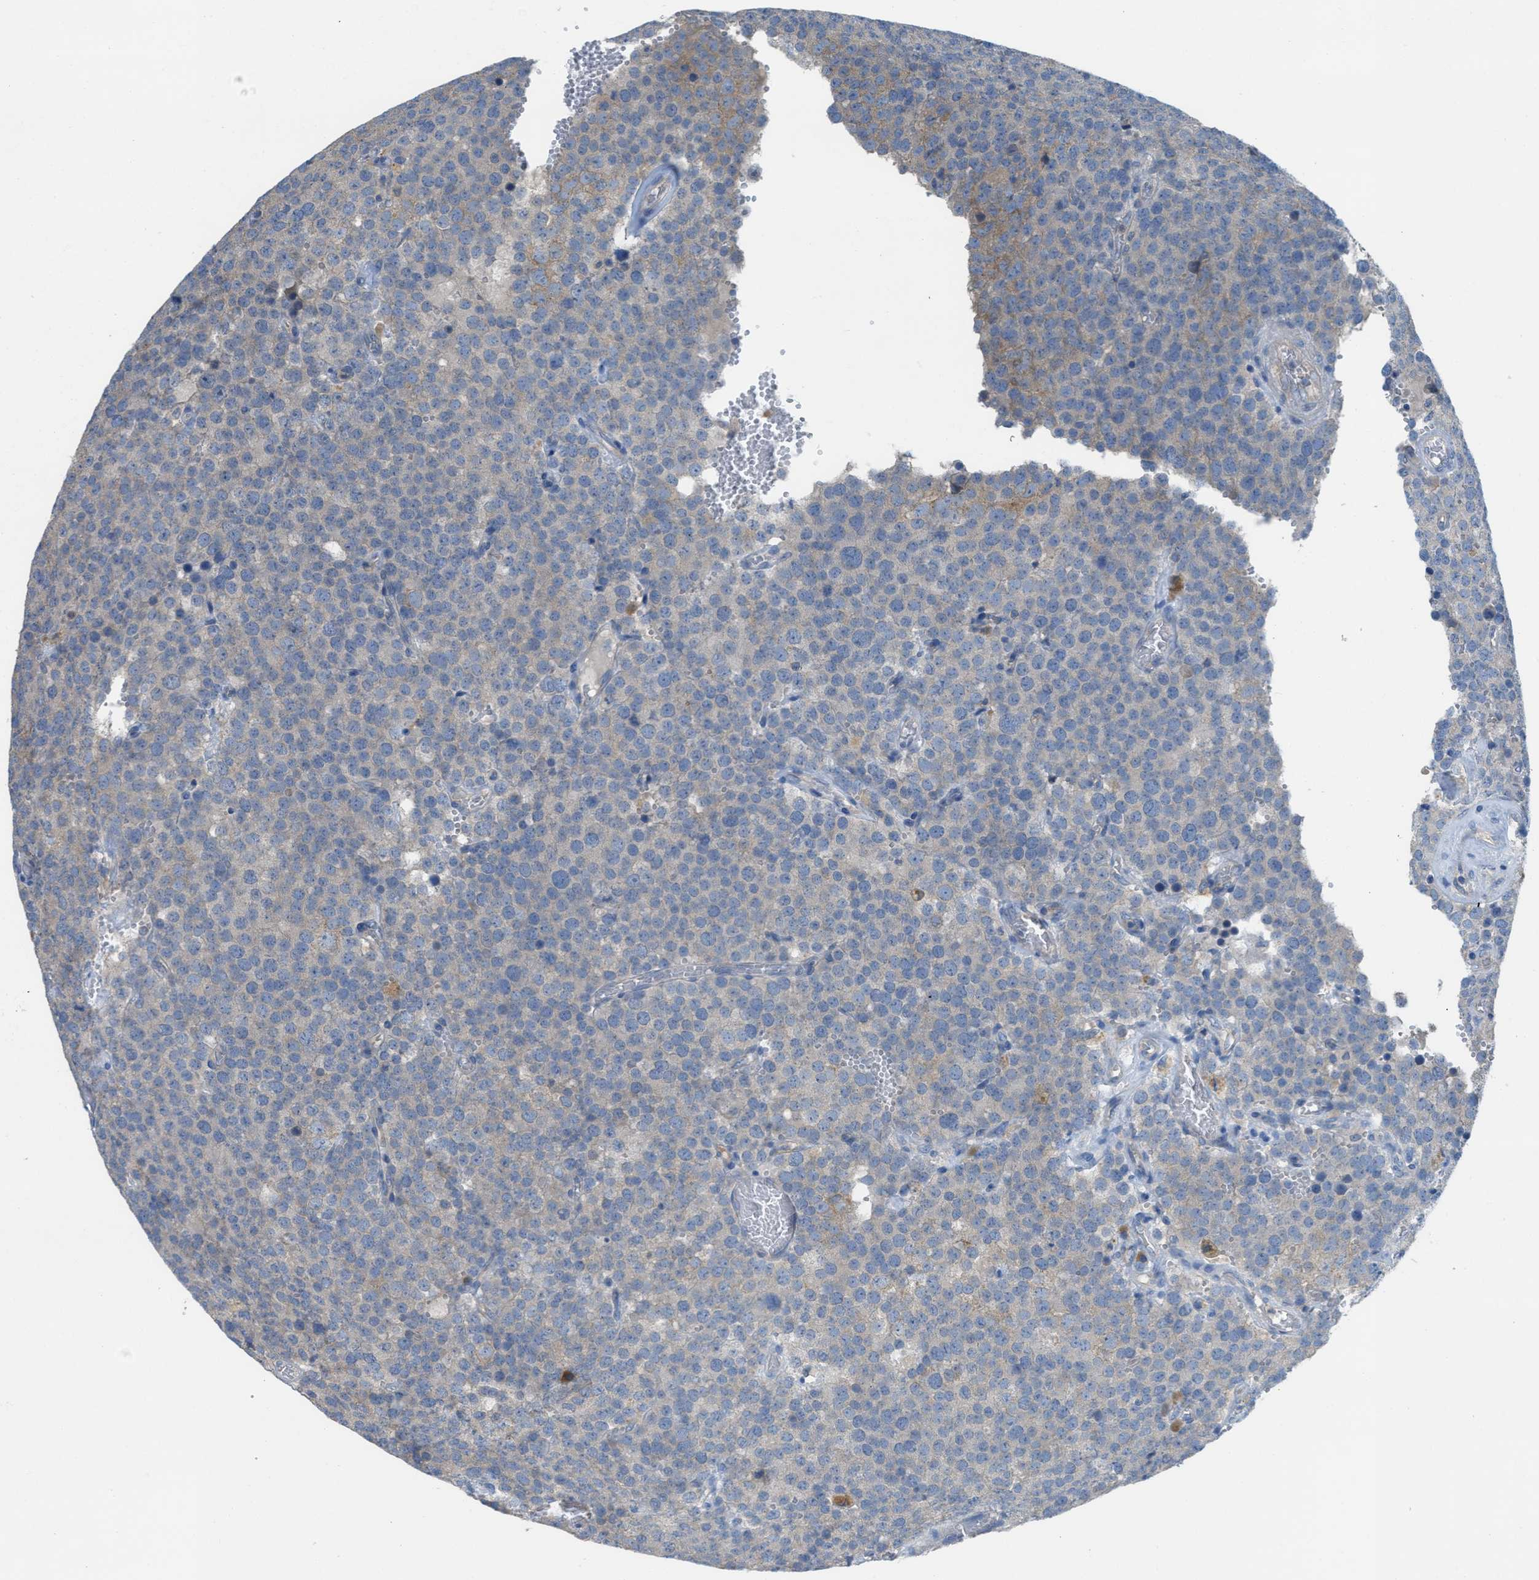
{"staining": {"intensity": "negative", "quantity": "none", "location": "none"}, "tissue": "testis cancer", "cell_type": "Tumor cells", "image_type": "cancer", "snomed": [{"axis": "morphology", "description": "Normal tissue, NOS"}, {"axis": "morphology", "description": "Seminoma, NOS"}, {"axis": "topography", "description": "Testis"}], "caption": "Tumor cells are negative for brown protein staining in testis cancer. Brightfield microscopy of immunohistochemistry (IHC) stained with DAB (brown) and hematoxylin (blue), captured at high magnification.", "gene": "UBA5", "patient": {"sex": "male", "age": 71}}